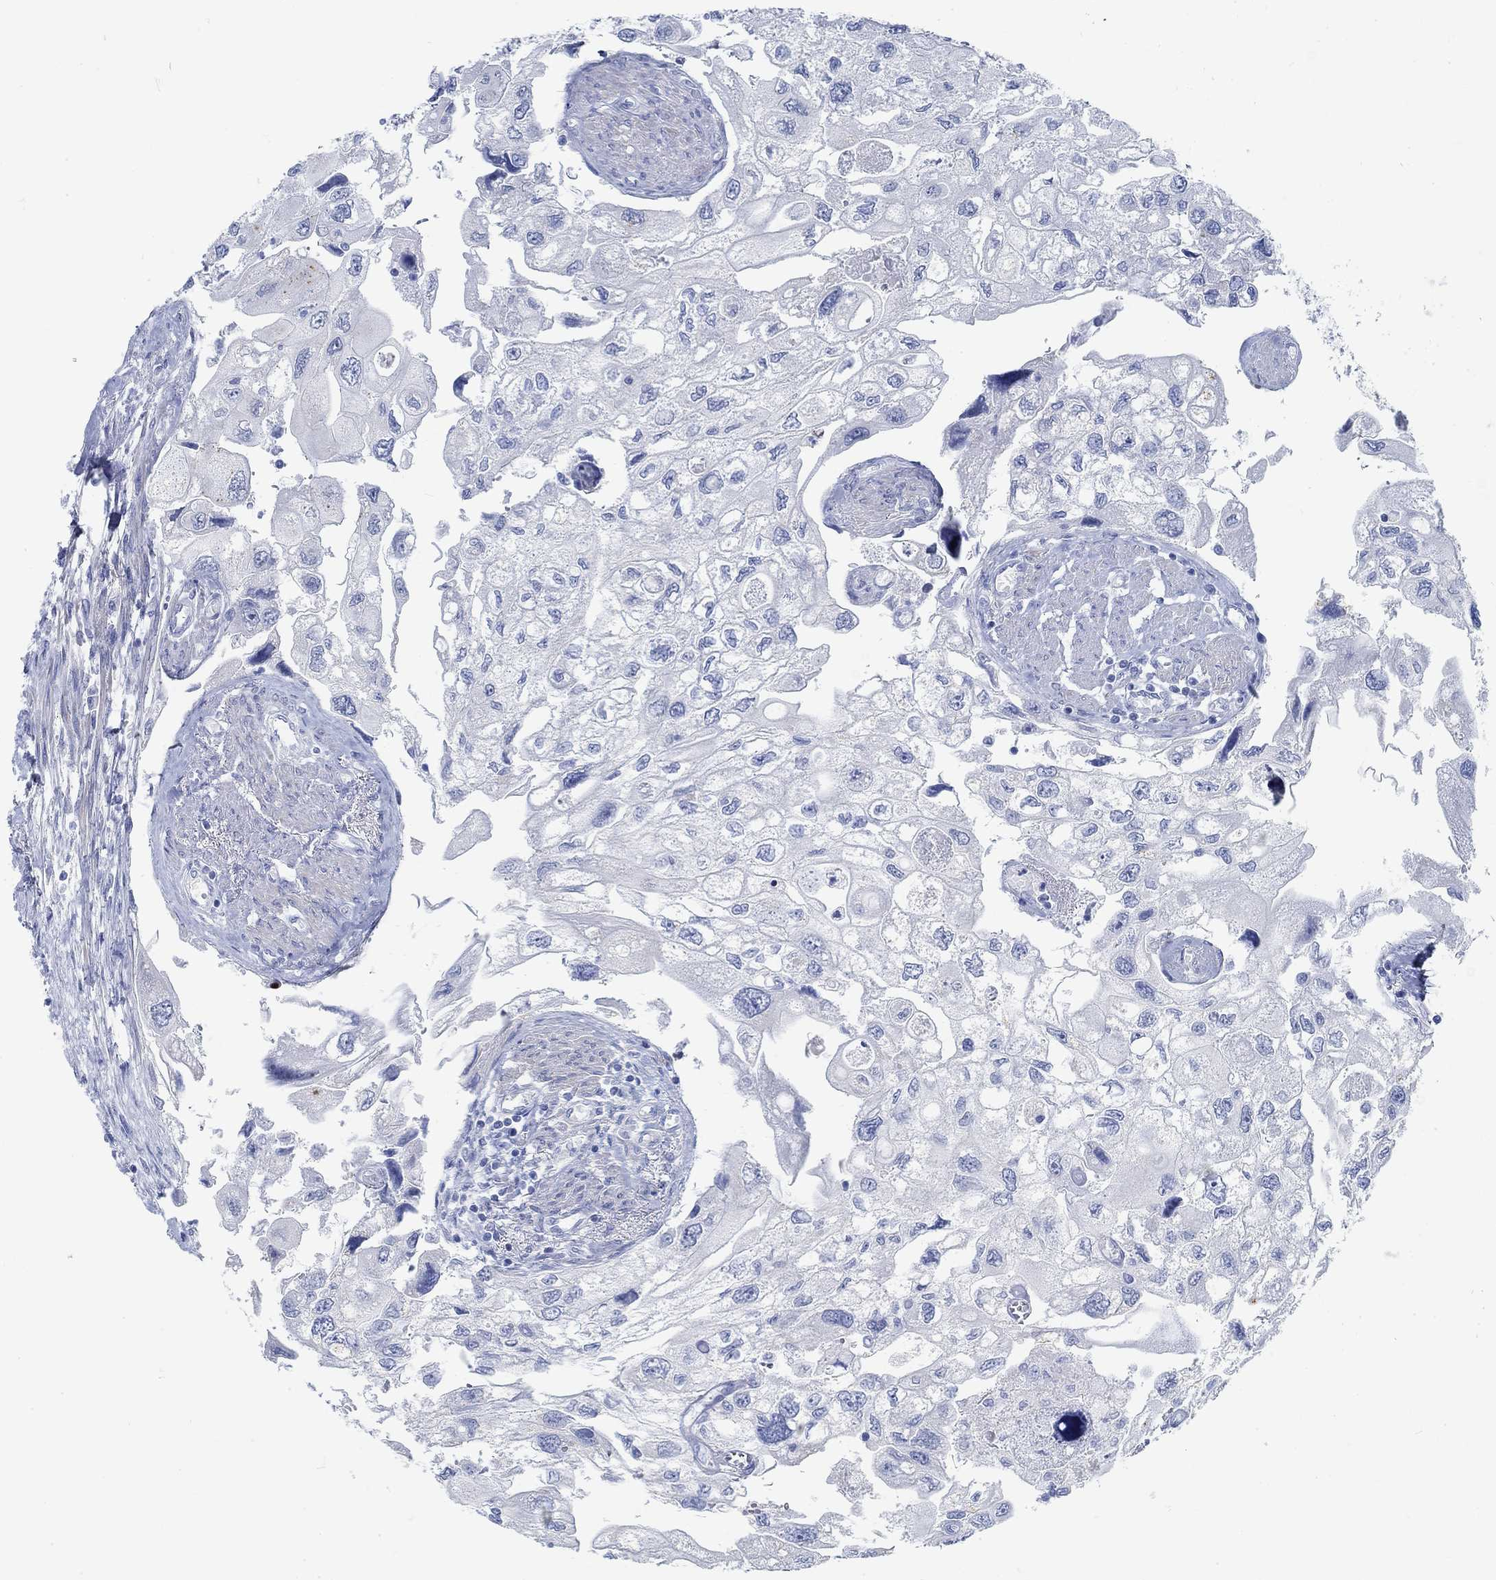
{"staining": {"intensity": "negative", "quantity": "none", "location": "none"}, "tissue": "urothelial cancer", "cell_type": "Tumor cells", "image_type": "cancer", "snomed": [{"axis": "morphology", "description": "Urothelial carcinoma, High grade"}, {"axis": "topography", "description": "Urinary bladder"}], "caption": "Human urothelial cancer stained for a protein using immunohistochemistry (IHC) reveals no positivity in tumor cells.", "gene": "RBM20", "patient": {"sex": "male", "age": 59}}